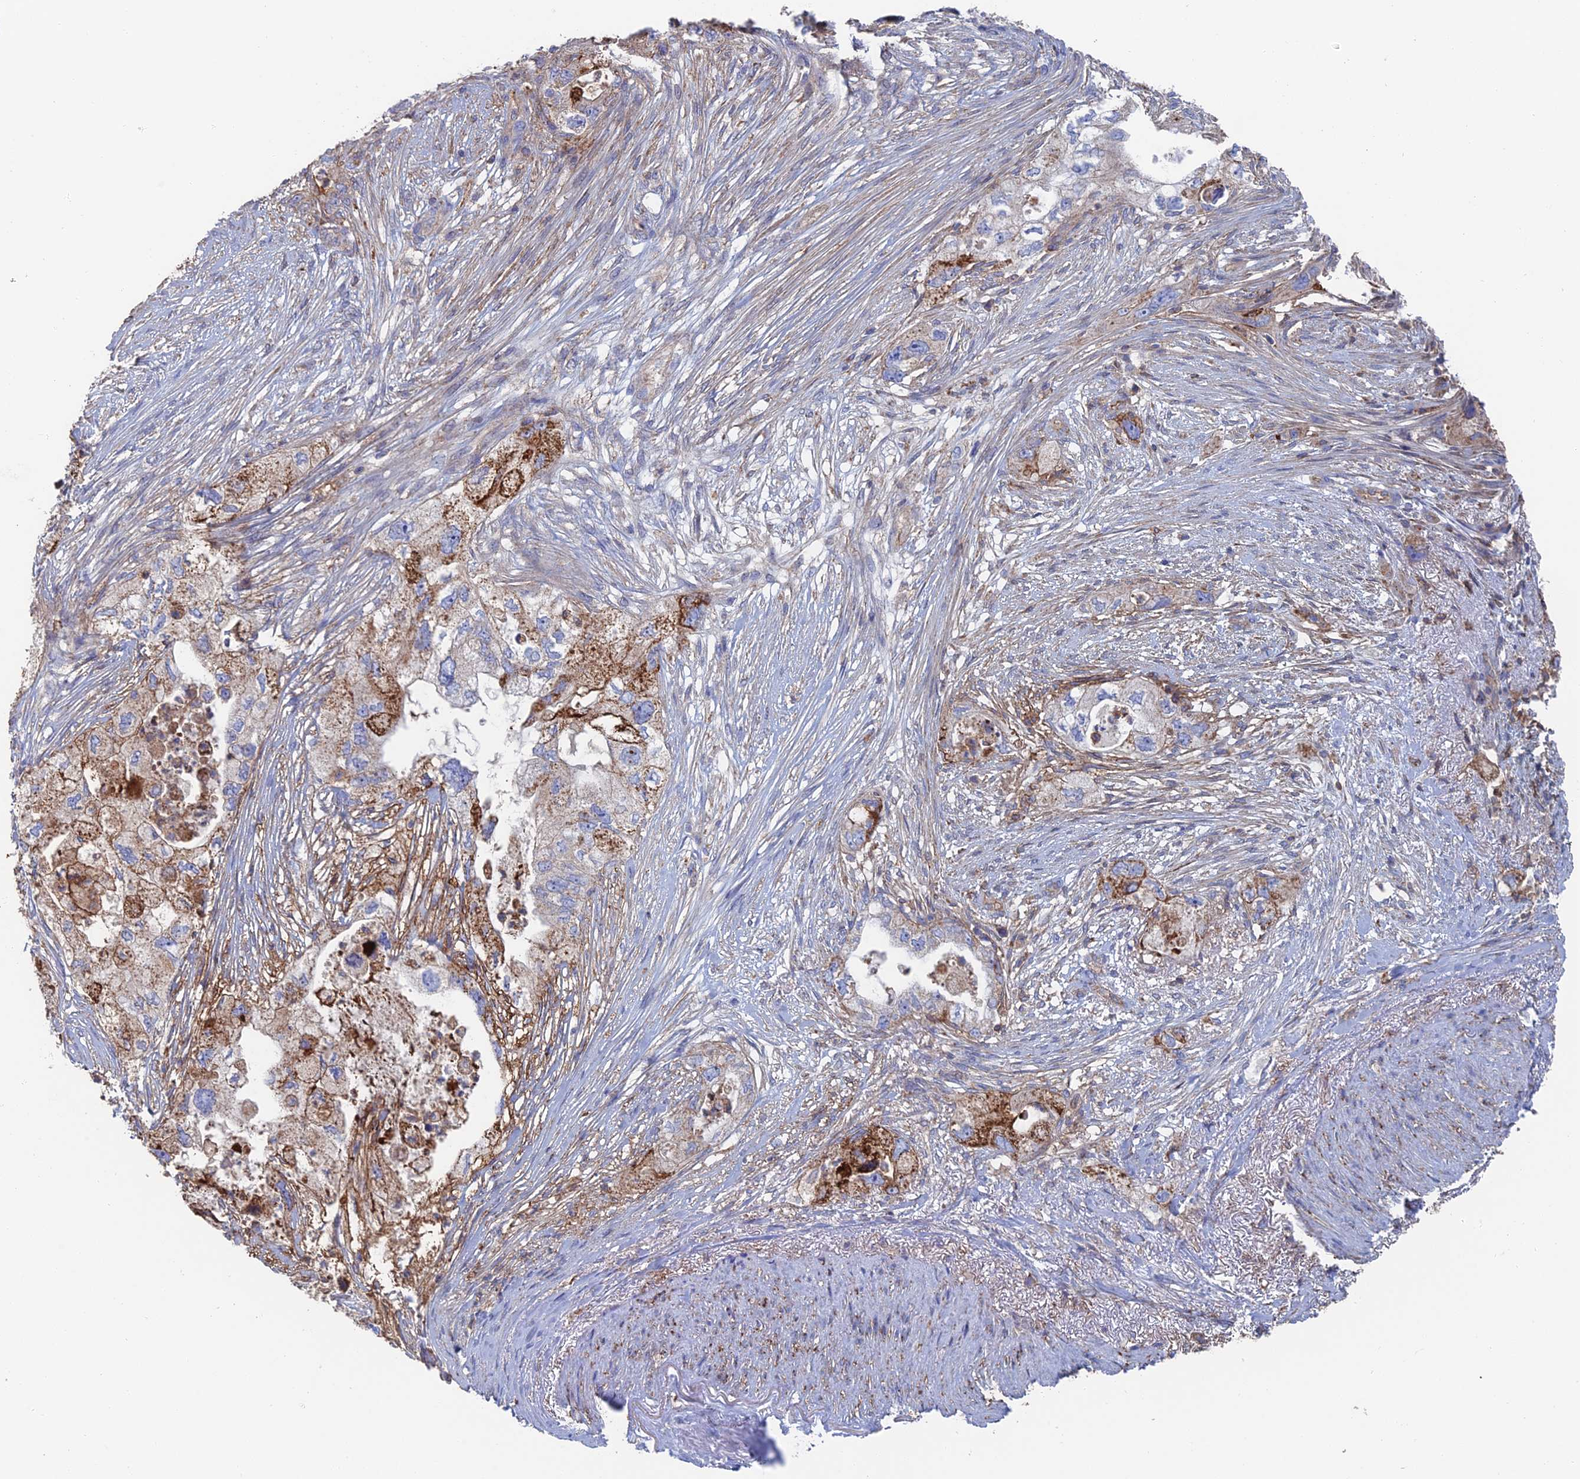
{"staining": {"intensity": "moderate", "quantity": "25%-75%", "location": "cytoplasmic/membranous"}, "tissue": "pancreatic cancer", "cell_type": "Tumor cells", "image_type": "cancer", "snomed": [{"axis": "morphology", "description": "Adenocarcinoma, NOS"}, {"axis": "topography", "description": "Pancreas"}], "caption": "A brown stain highlights moderate cytoplasmic/membranous staining of a protein in pancreatic cancer tumor cells.", "gene": "SNX11", "patient": {"sex": "female", "age": 73}}